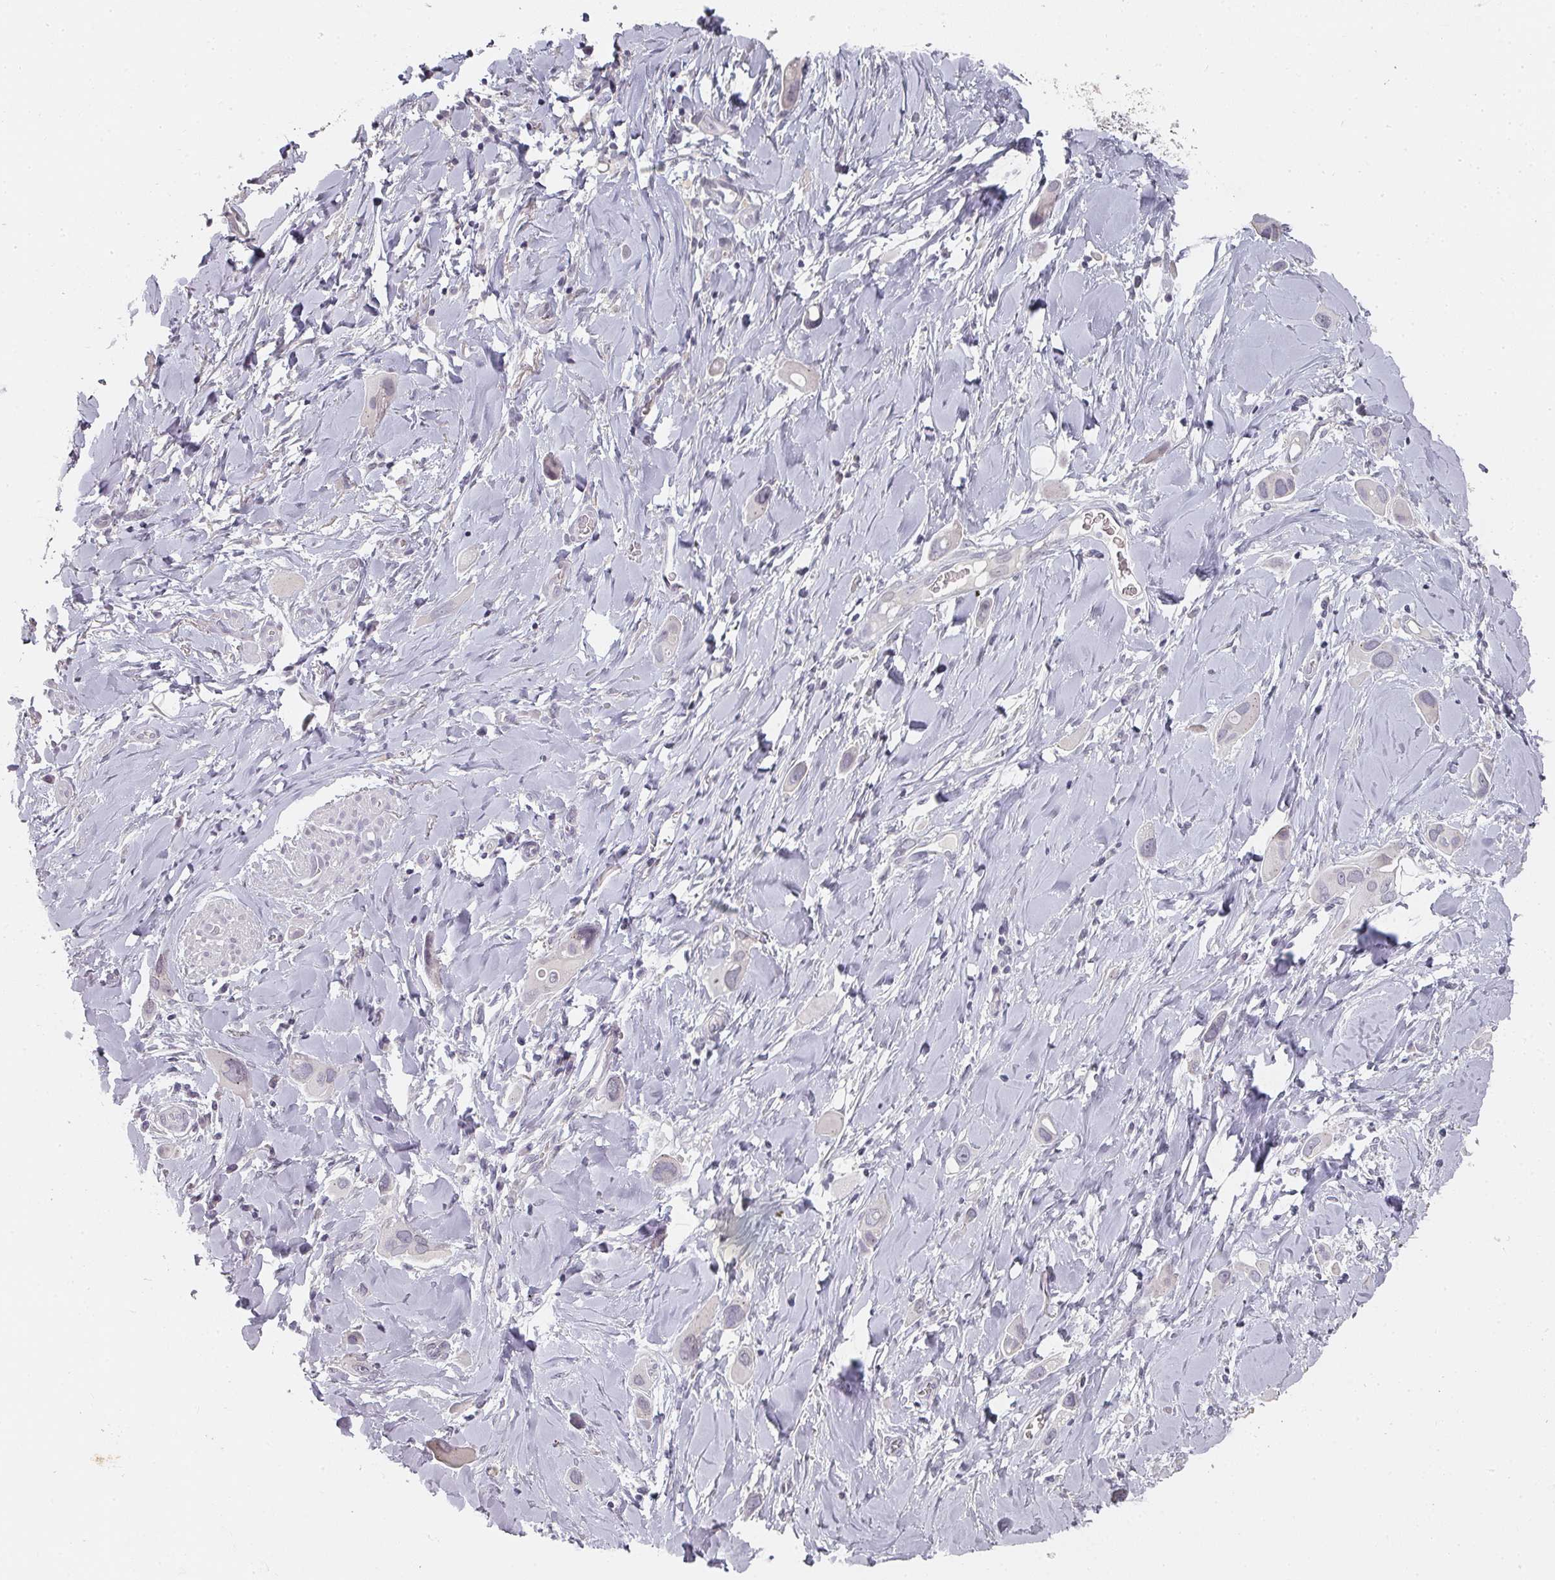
{"staining": {"intensity": "negative", "quantity": "none", "location": "none"}, "tissue": "lung cancer", "cell_type": "Tumor cells", "image_type": "cancer", "snomed": [{"axis": "morphology", "description": "Adenocarcinoma, NOS"}, {"axis": "topography", "description": "Lung"}], "caption": "High magnification brightfield microscopy of lung adenocarcinoma stained with DAB (3,3'-diaminobenzidine) (brown) and counterstained with hematoxylin (blue): tumor cells show no significant positivity.", "gene": "SHISA2", "patient": {"sex": "male", "age": 76}}